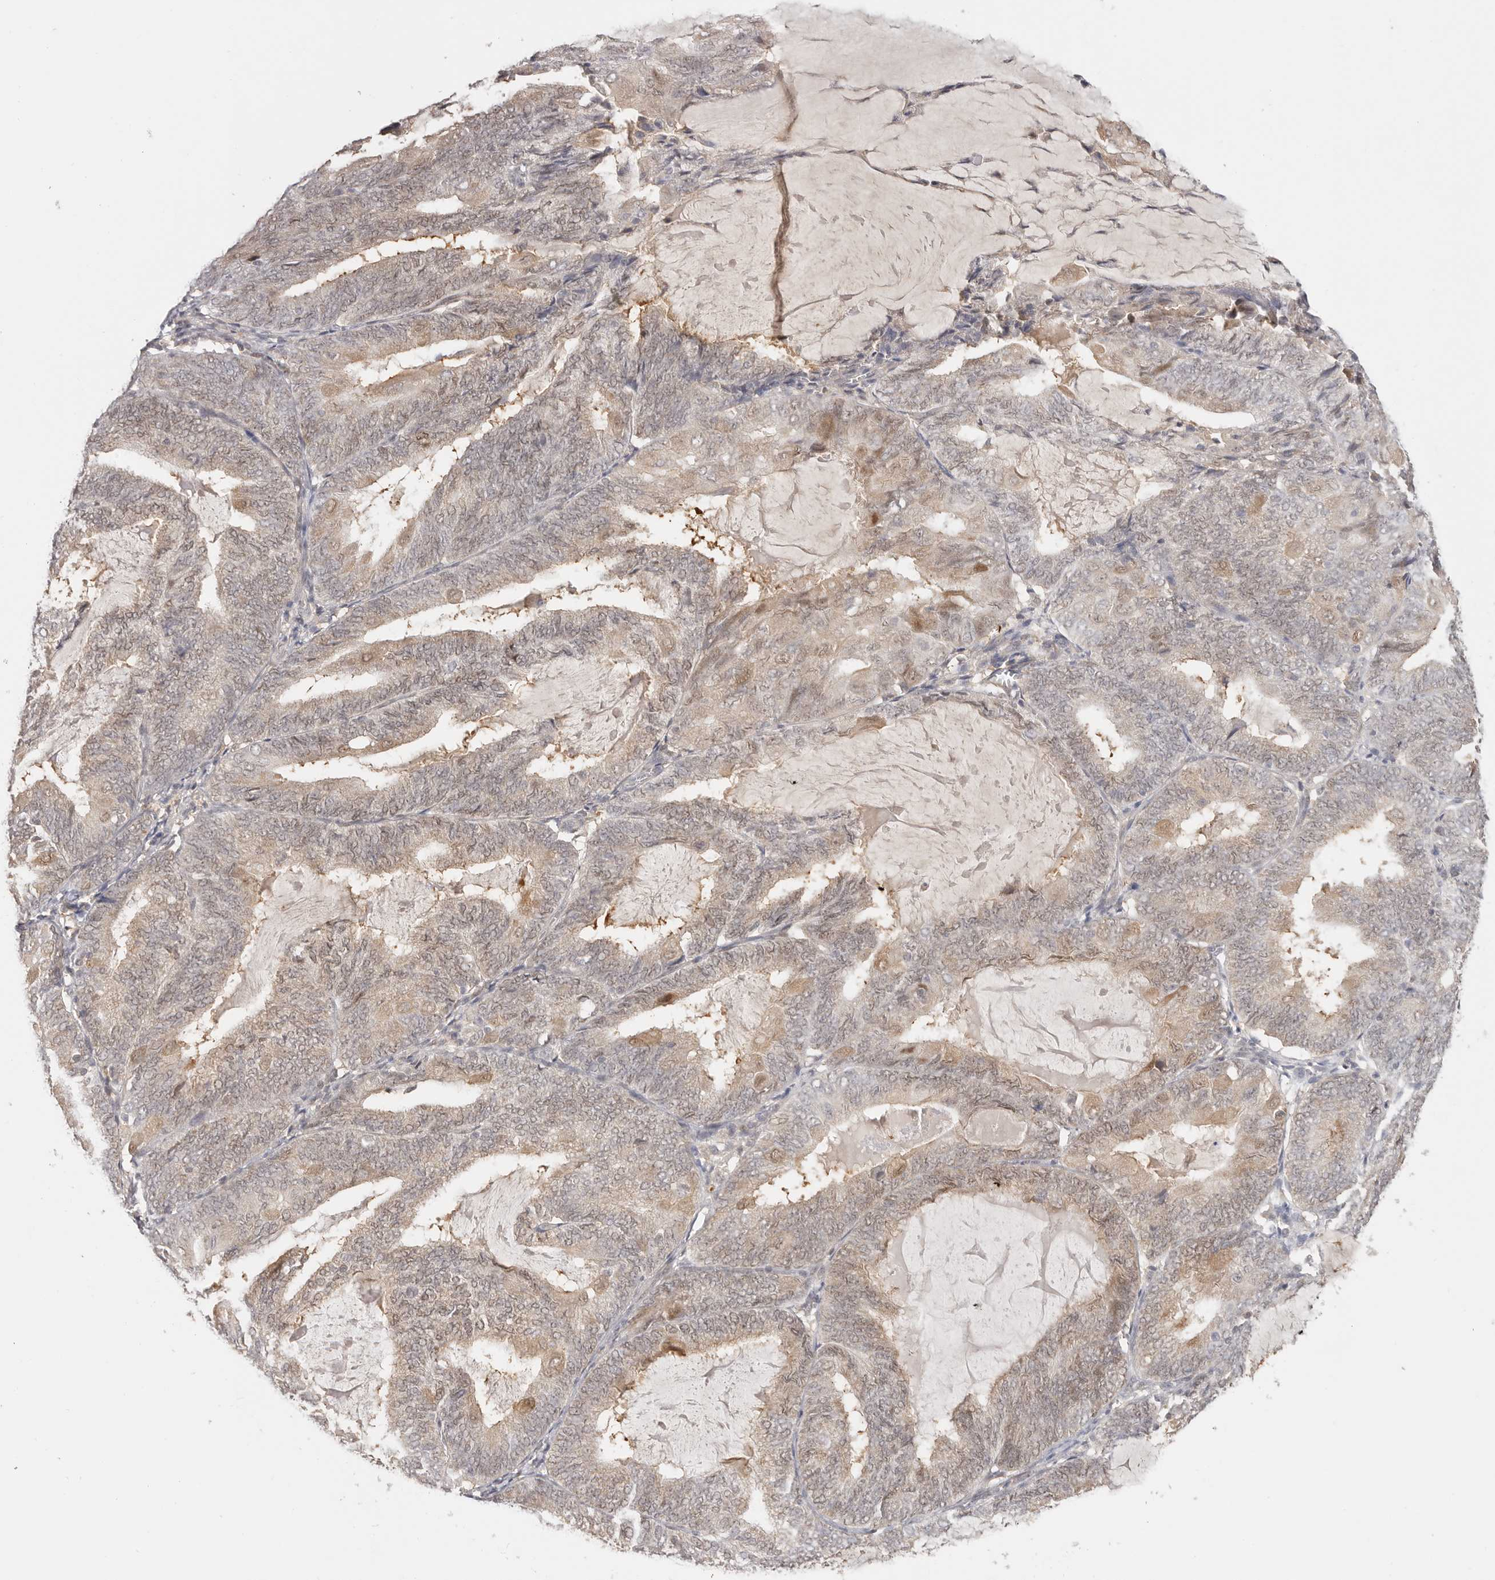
{"staining": {"intensity": "weak", "quantity": "25%-75%", "location": "cytoplasmic/membranous,nuclear"}, "tissue": "endometrial cancer", "cell_type": "Tumor cells", "image_type": "cancer", "snomed": [{"axis": "morphology", "description": "Adenocarcinoma, NOS"}, {"axis": "topography", "description": "Endometrium"}], "caption": "An IHC micrograph of tumor tissue is shown. Protein staining in brown labels weak cytoplasmic/membranous and nuclear positivity in endometrial cancer within tumor cells.", "gene": "LARP7", "patient": {"sex": "female", "age": 81}}